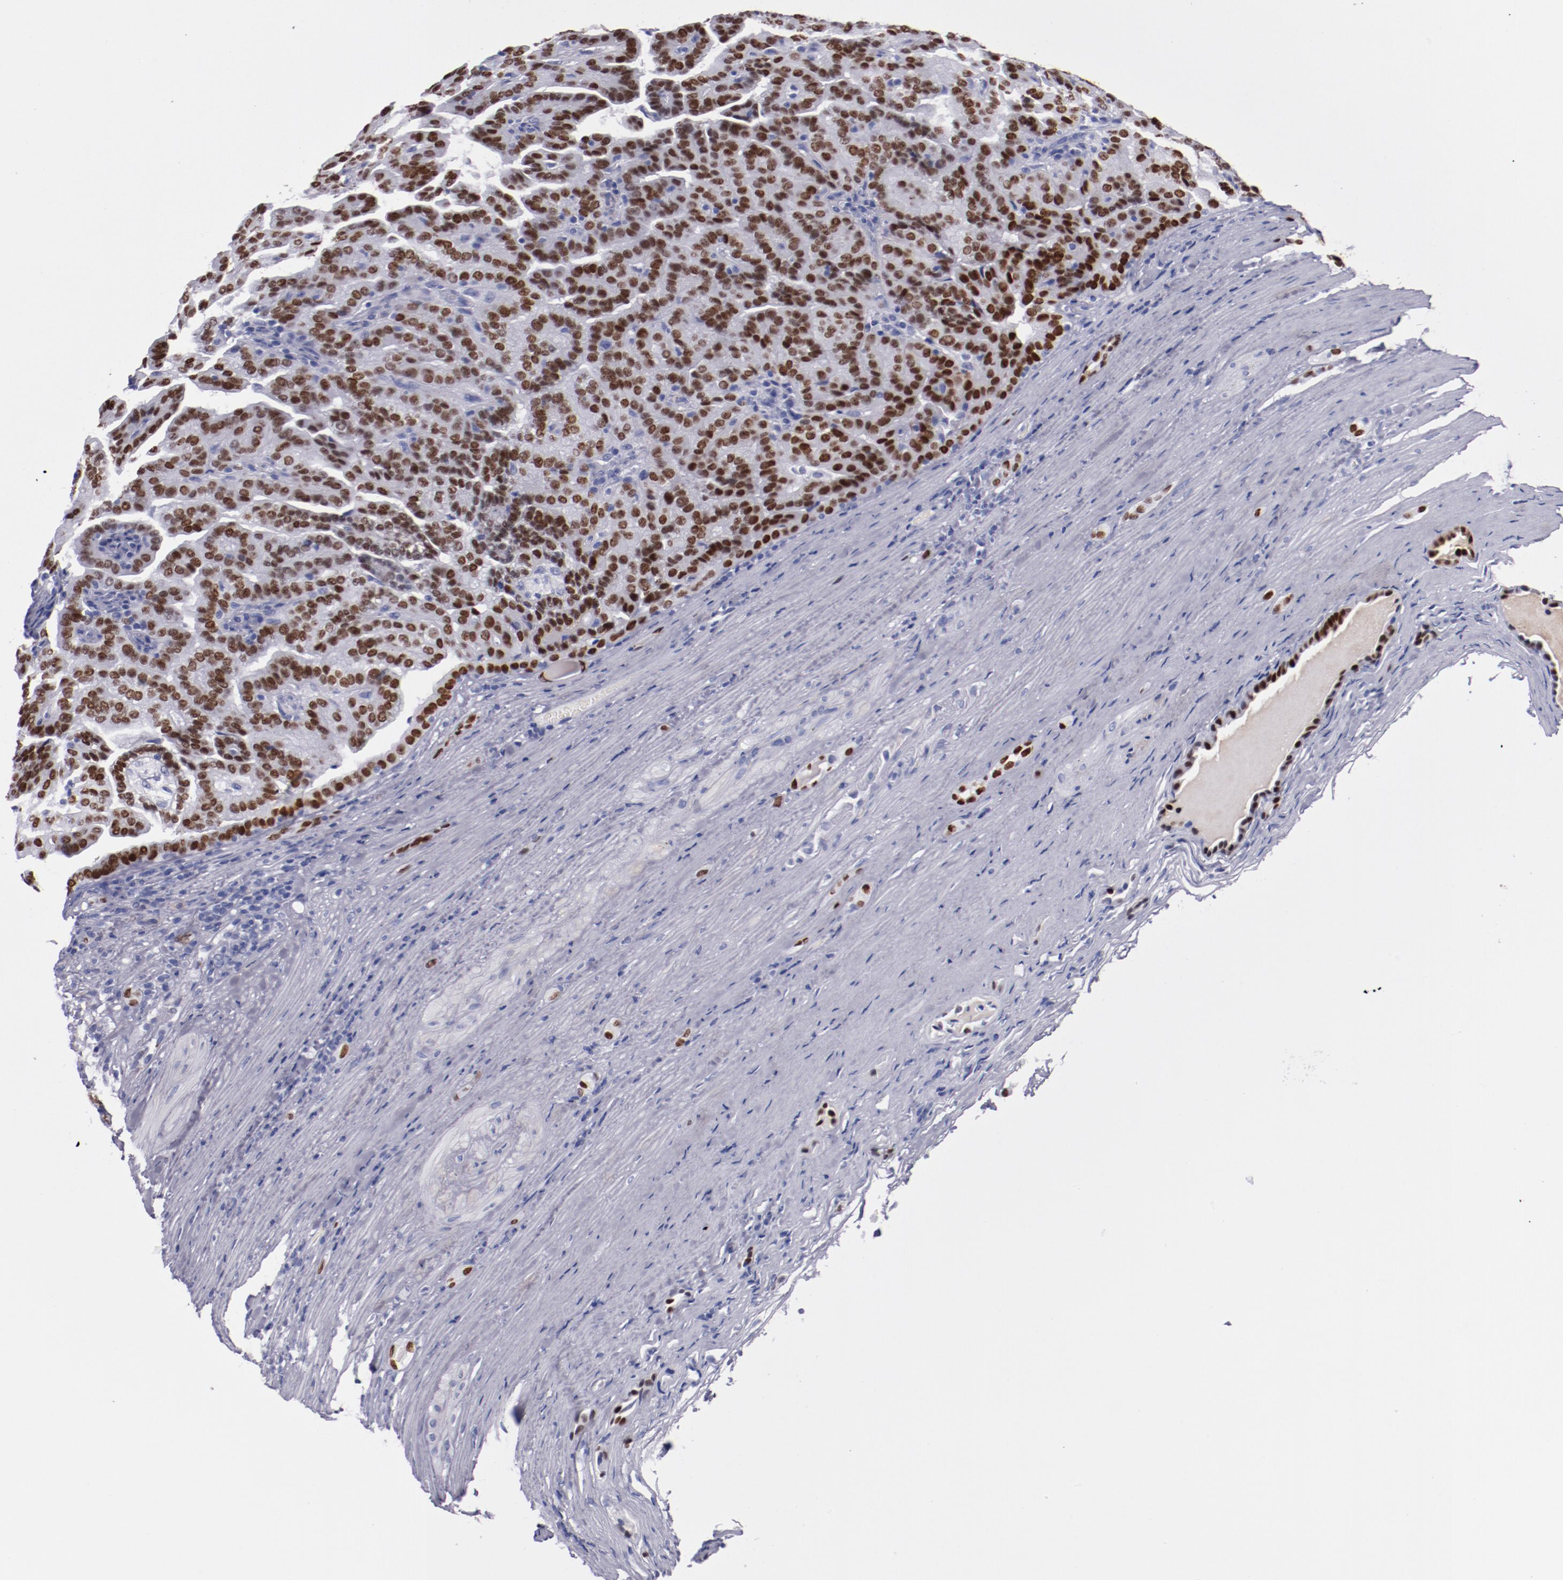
{"staining": {"intensity": "strong", "quantity": ">75%", "location": "nuclear"}, "tissue": "renal cancer", "cell_type": "Tumor cells", "image_type": "cancer", "snomed": [{"axis": "morphology", "description": "Adenocarcinoma, NOS"}, {"axis": "topography", "description": "Kidney"}], "caption": "Renal adenocarcinoma stained for a protein (brown) shows strong nuclear positive staining in about >75% of tumor cells.", "gene": "HNF1B", "patient": {"sex": "male", "age": 61}}